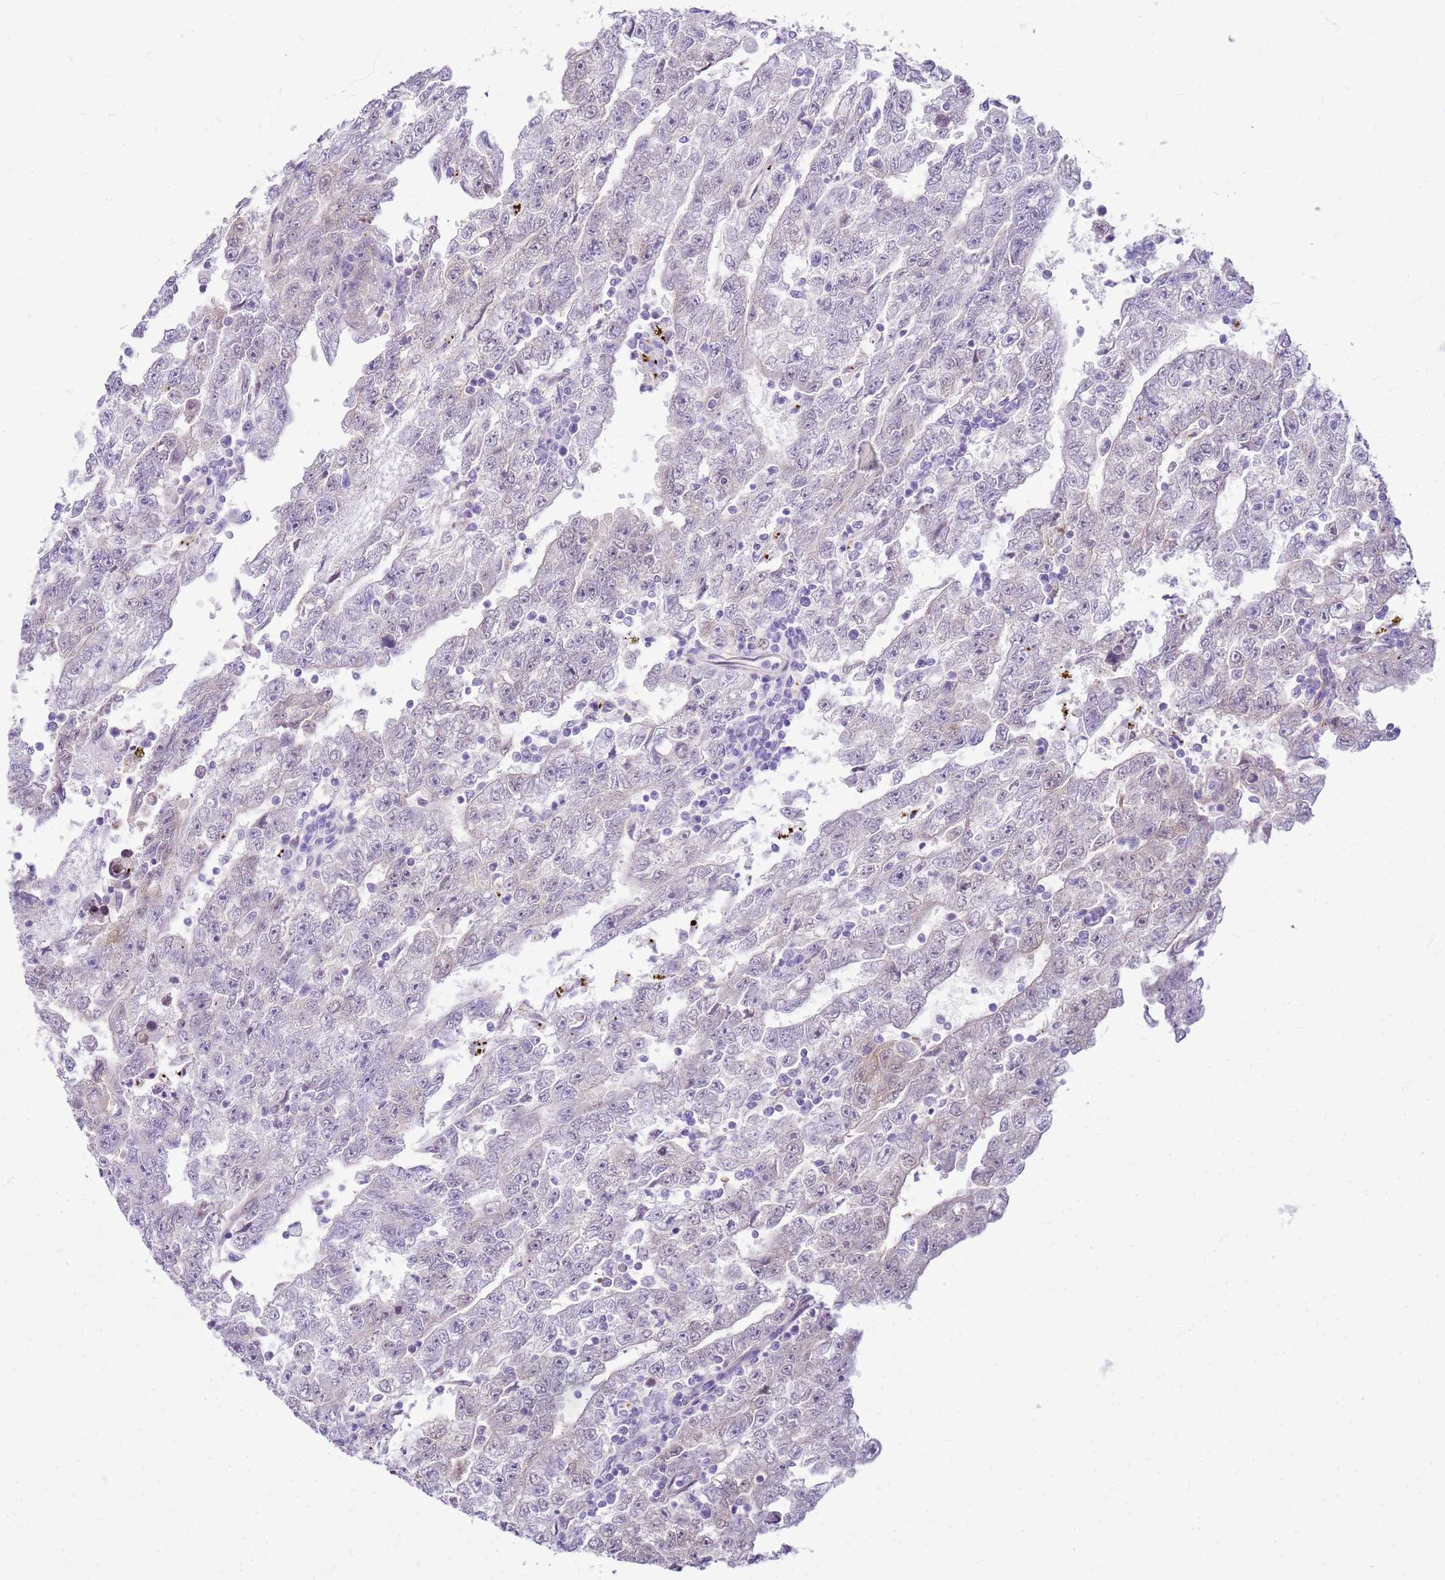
{"staining": {"intensity": "negative", "quantity": "none", "location": "none"}, "tissue": "testis cancer", "cell_type": "Tumor cells", "image_type": "cancer", "snomed": [{"axis": "morphology", "description": "Carcinoma, Embryonal, NOS"}, {"axis": "topography", "description": "Testis"}], "caption": "This is an immunohistochemistry (IHC) micrograph of human testis cancer. There is no expression in tumor cells.", "gene": "HSPB1", "patient": {"sex": "male", "age": 25}}